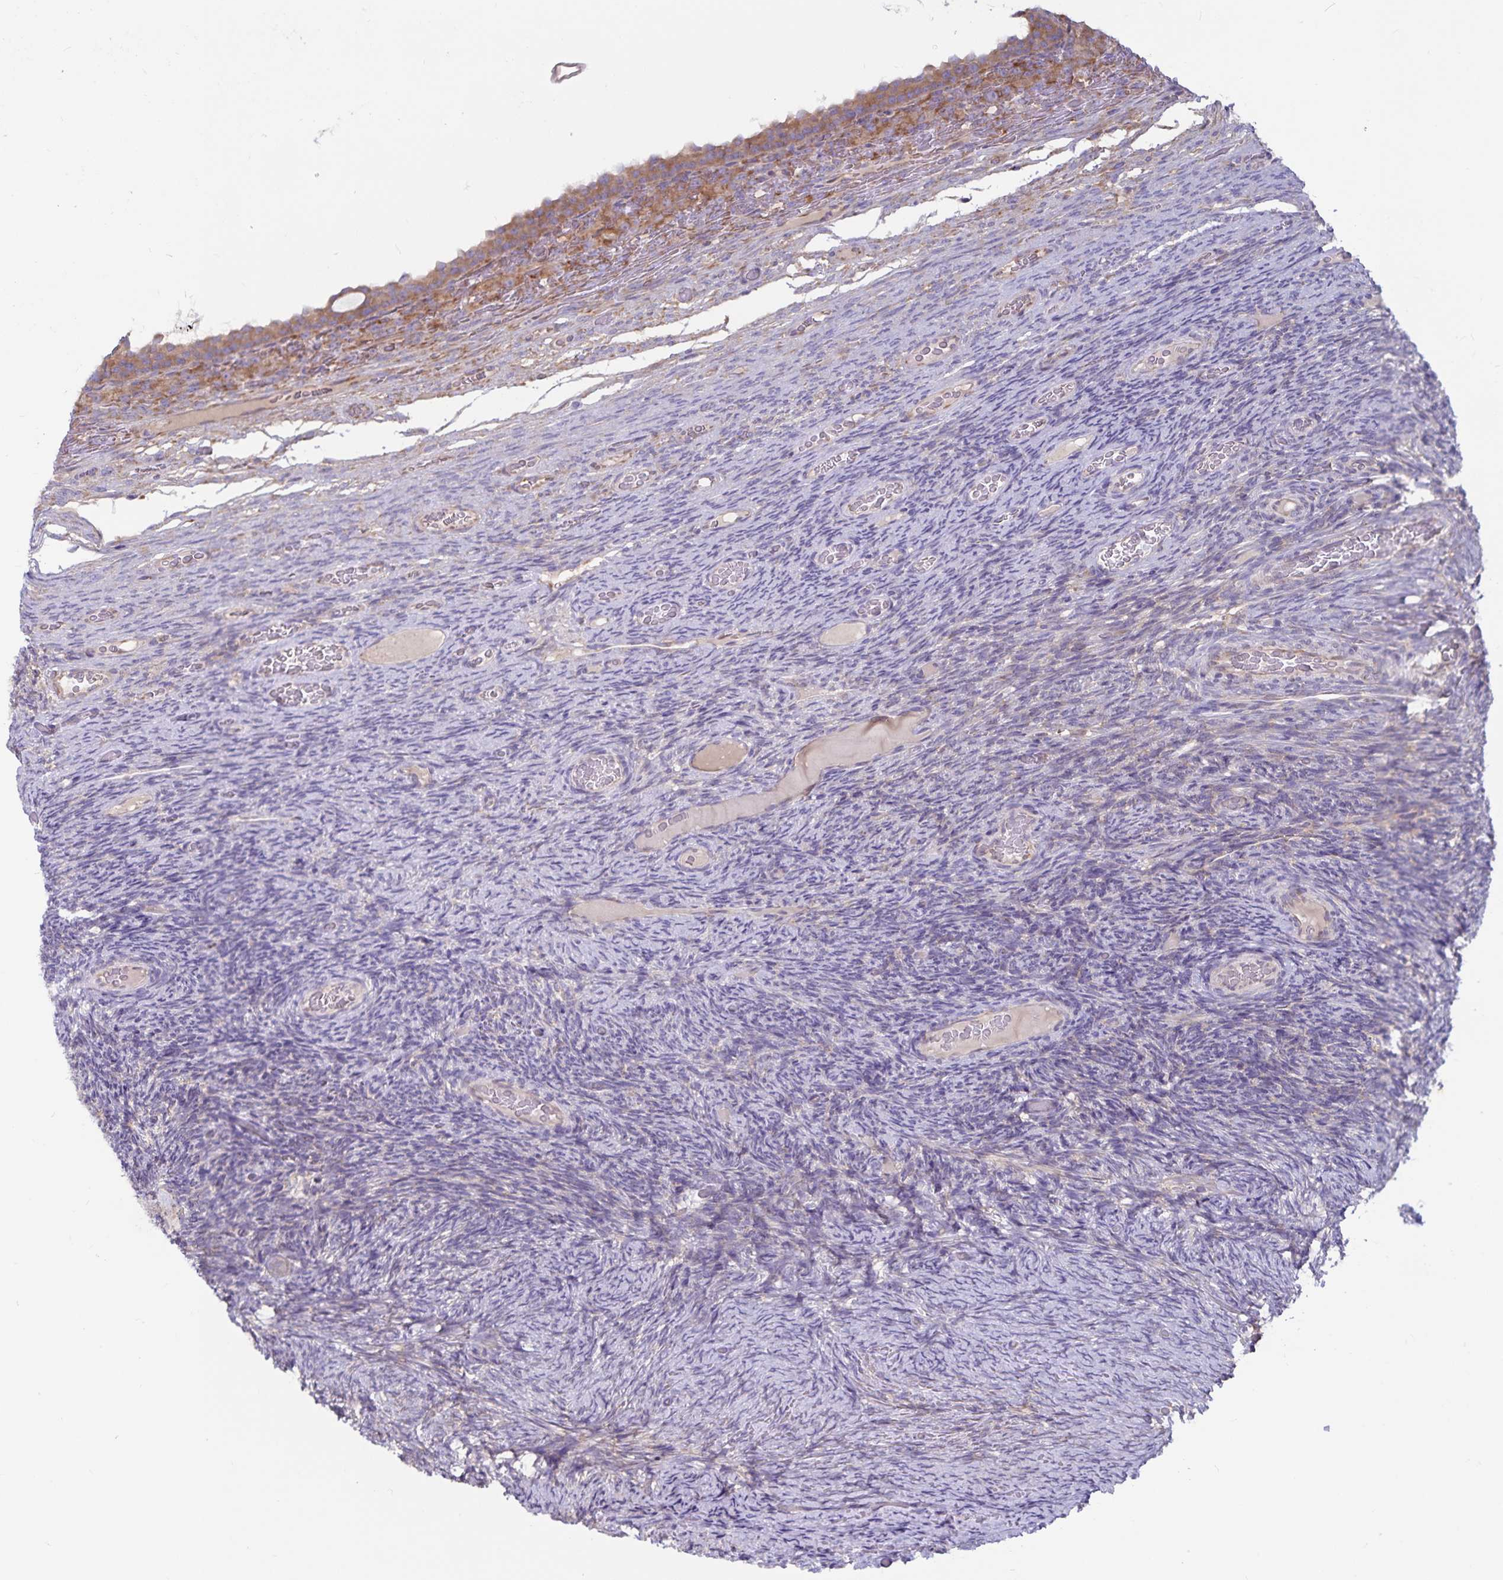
{"staining": {"intensity": "weak", "quantity": ">75%", "location": "cytoplasmic/membranous"}, "tissue": "ovary", "cell_type": "Follicle cells", "image_type": "normal", "snomed": [{"axis": "morphology", "description": "Normal tissue, NOS"}, {"axis": "topography", "description": "Ovary"}], "caption": "Immunohistochemistry histopathology image of unremarkable human ovary stained for a protein (brown), which reveals low levels of weak cytoplasmic/membranous positivity in about >75% of follicle cells.", "gene": "FAM120A", "patient": {"sex": "female", "age": 34}}